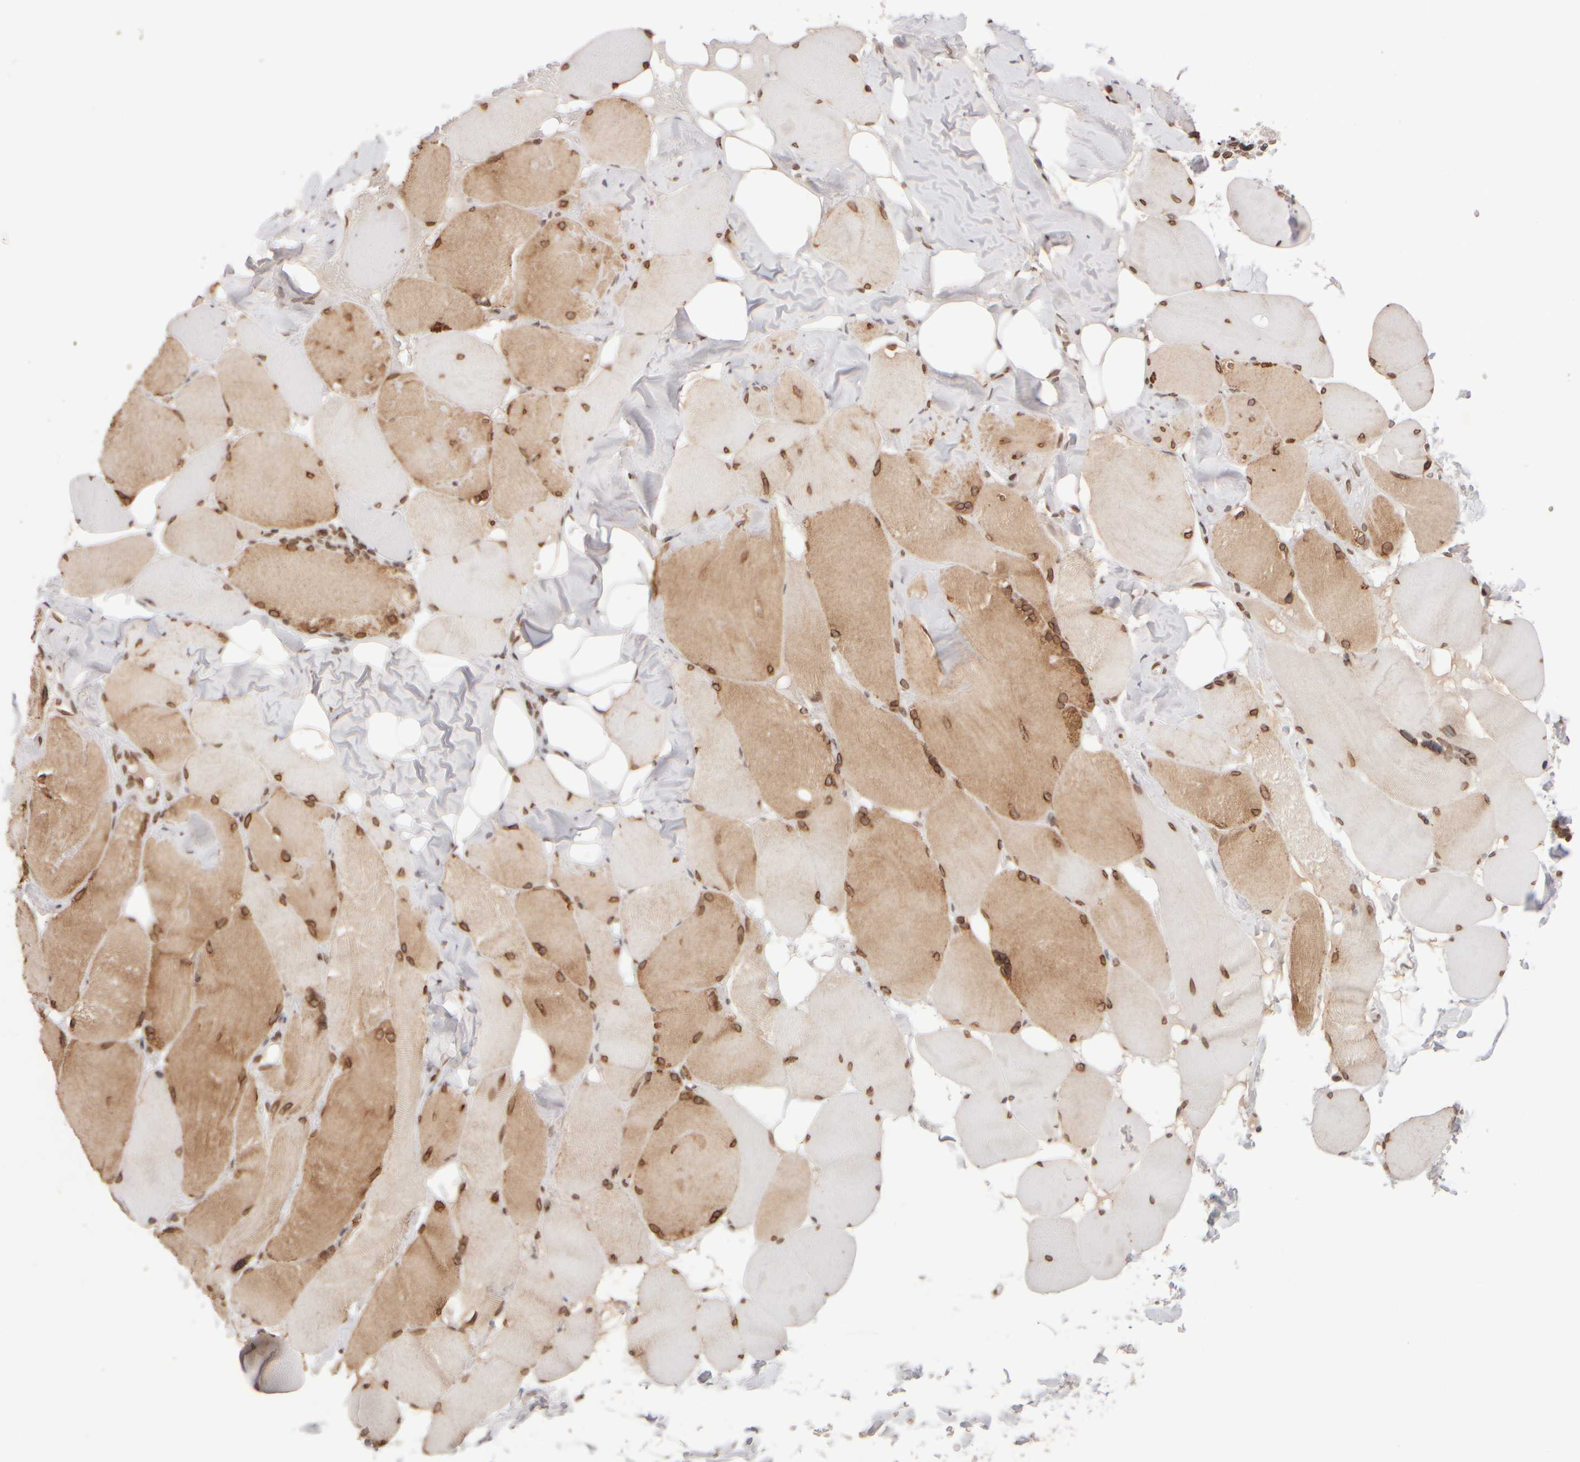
{"staining": {"intensity": "moderate", "quantity": "25%-75%", "location": "cytoplasmic/membranous,nuclear"}, "tissue": "skeletal muscle", "cell_type": "Myocytes", "image_type": "normal", "snomed": [{"axis": "morphology", "description": "Normal tissue, NOS"}, {"axis": "topography", "description": "Skin"}, {"axis": "topography", "description": "Skeletal muscle"}], "caption": "Immunohistochemical staining of unremarkable human skeletal muscle demonstrates medium levels of moderate cytoplasmic/membranous,nuclear positivity in approximately 25%-75% of myocytes. (DAB IHC with brightfield microscopy, high magnification).", "gene": "ZC3HC1", "patient": {"sex": "male", "age": 83}}